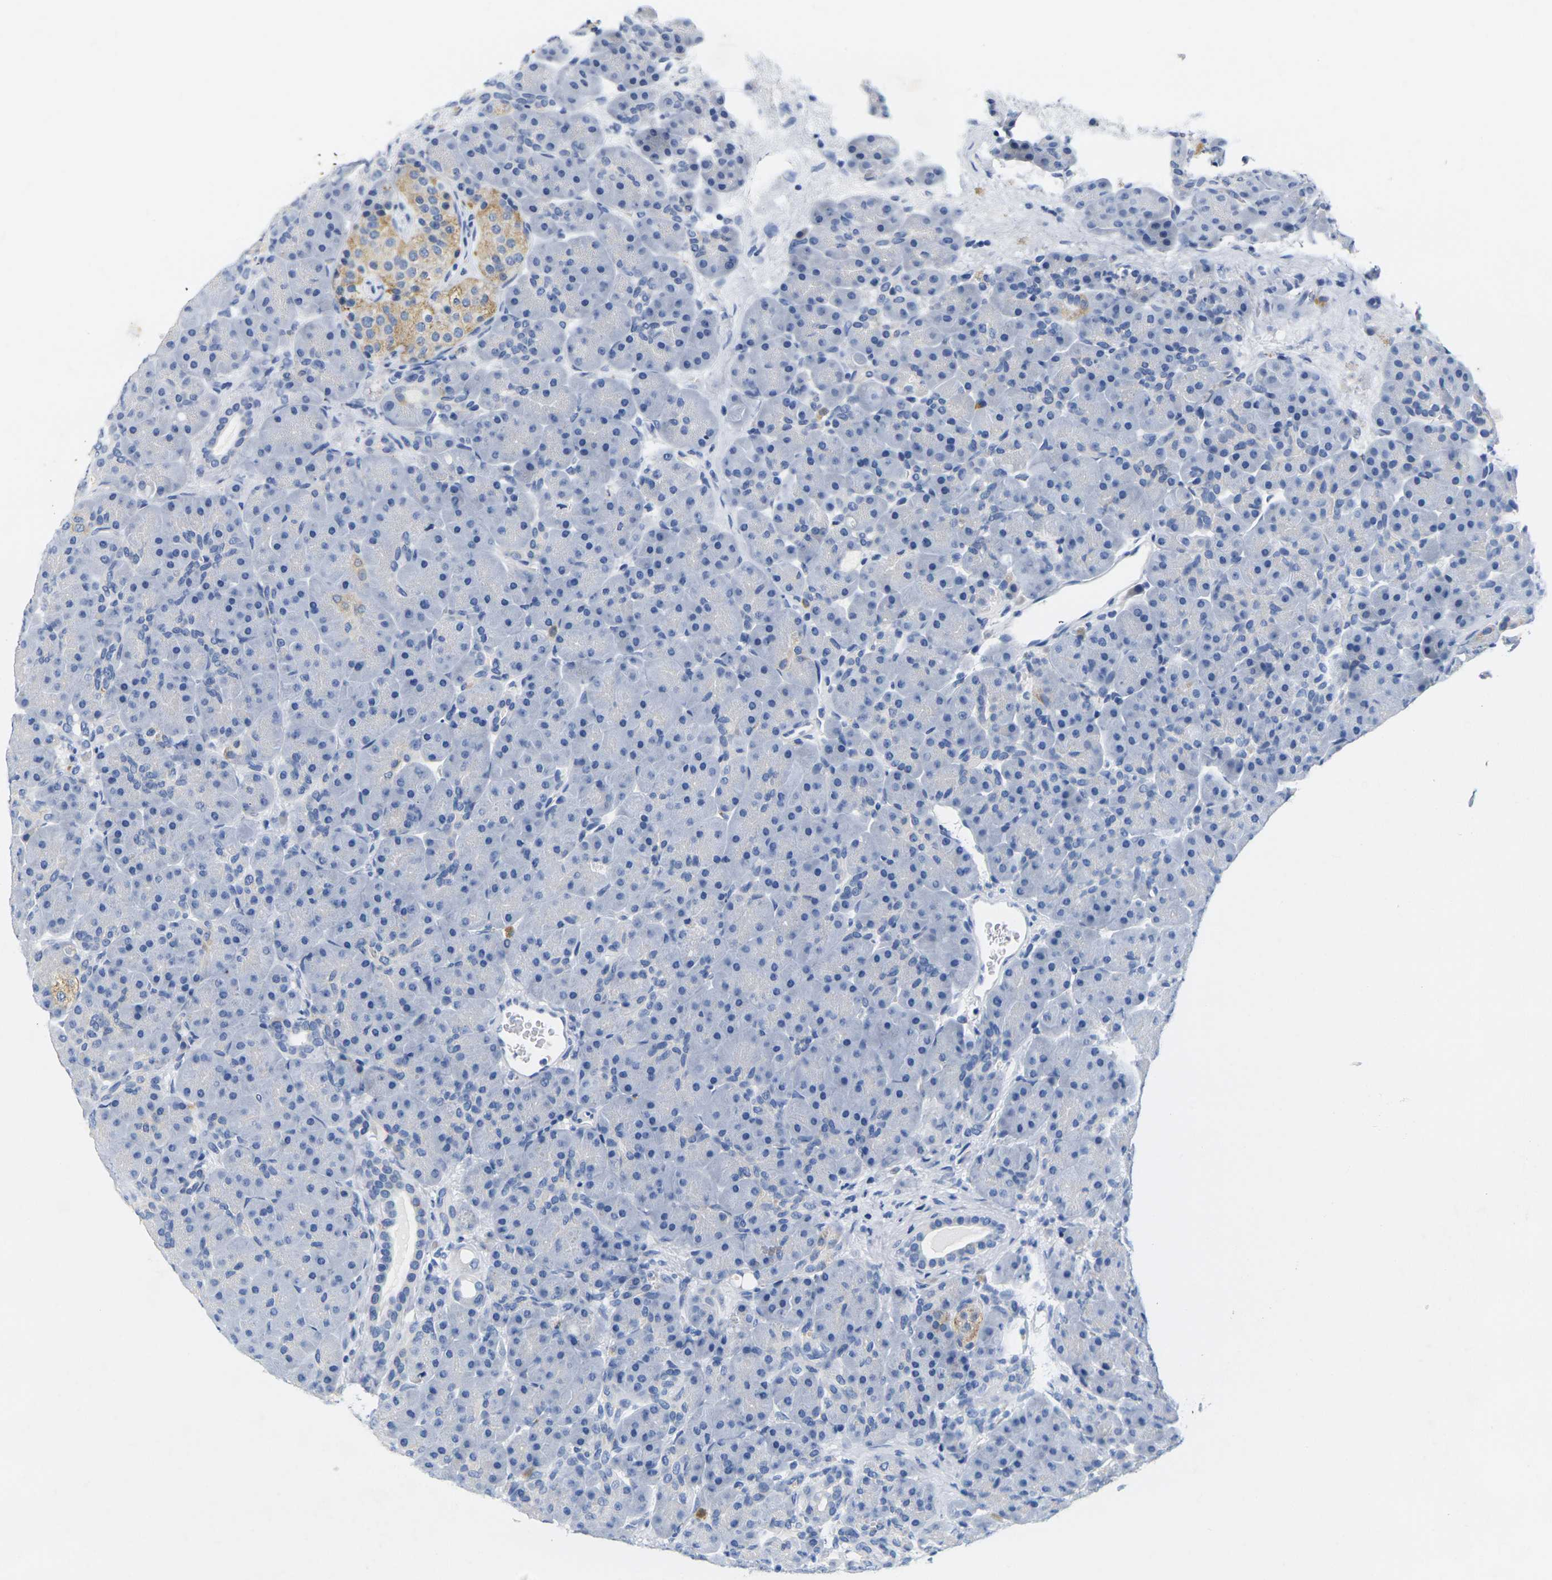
{"staining": {"intensity": "negative", "quantity": "none", "location": "none"}, "tissue": "pancreas", "cell_type": "Exocrine glandular cells", "image_type": "normal", "snomed": [{"axis": "morphology", "description": "Normal tissue, NOS"}, {"axis": "topography", "description": "Pancreas"}], "caption": "Pancreas was stained to show a protein in brown. There is no significant staining in exocrine glandular cells. (Brightfield microscopy of DAB (3,3'-diaminobenzidine) immunohistochemistry (IHC) at high magnification).", "gene": "NOCT", "patient": {"sex": "male", "age": 66}}